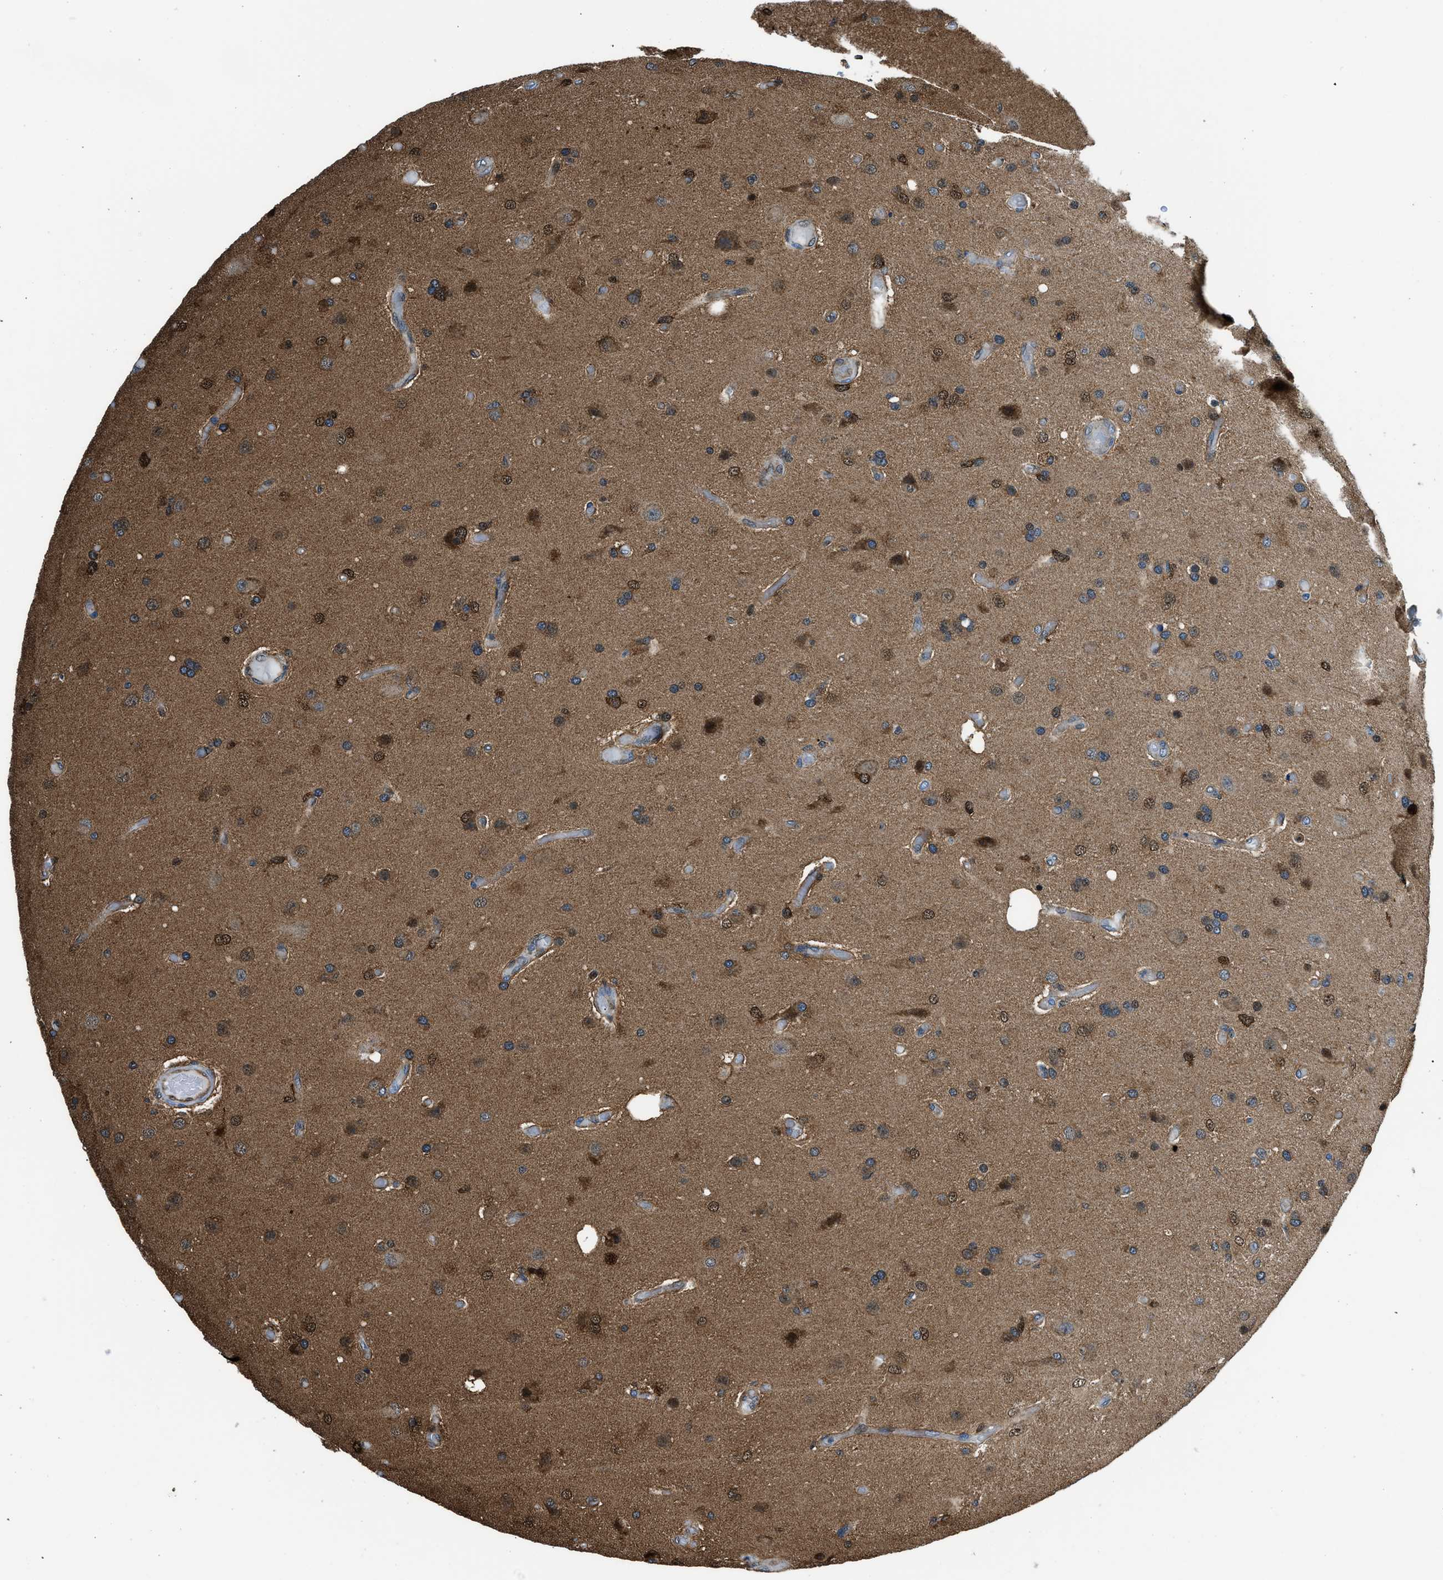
{"staining": {"intensity": "strong", "quantity": "25%-75%", "location": "cytoplasmic/membranous,nuclear"}, "tissue": "glioma", "cell_type": "Tumor cells", "image_type": "cancer", "snomed": [{"axis": "morphology", "description": "Normal tissue, NOS"}, {"axis": "morphology", "description": "Glioma, malignant, High grade"}, {"axis": "topography", "description": "Cerebral cortex"}], "caption": "IHC histopathology image of human glioma stained for a protein (brown), which displays high levels of strong cytoplasmic/membranous and nuclear staining in about 25%-75% of tumor cells.", "gene": "YWHAE", "patient": {"sex": "male", "age": 77}}